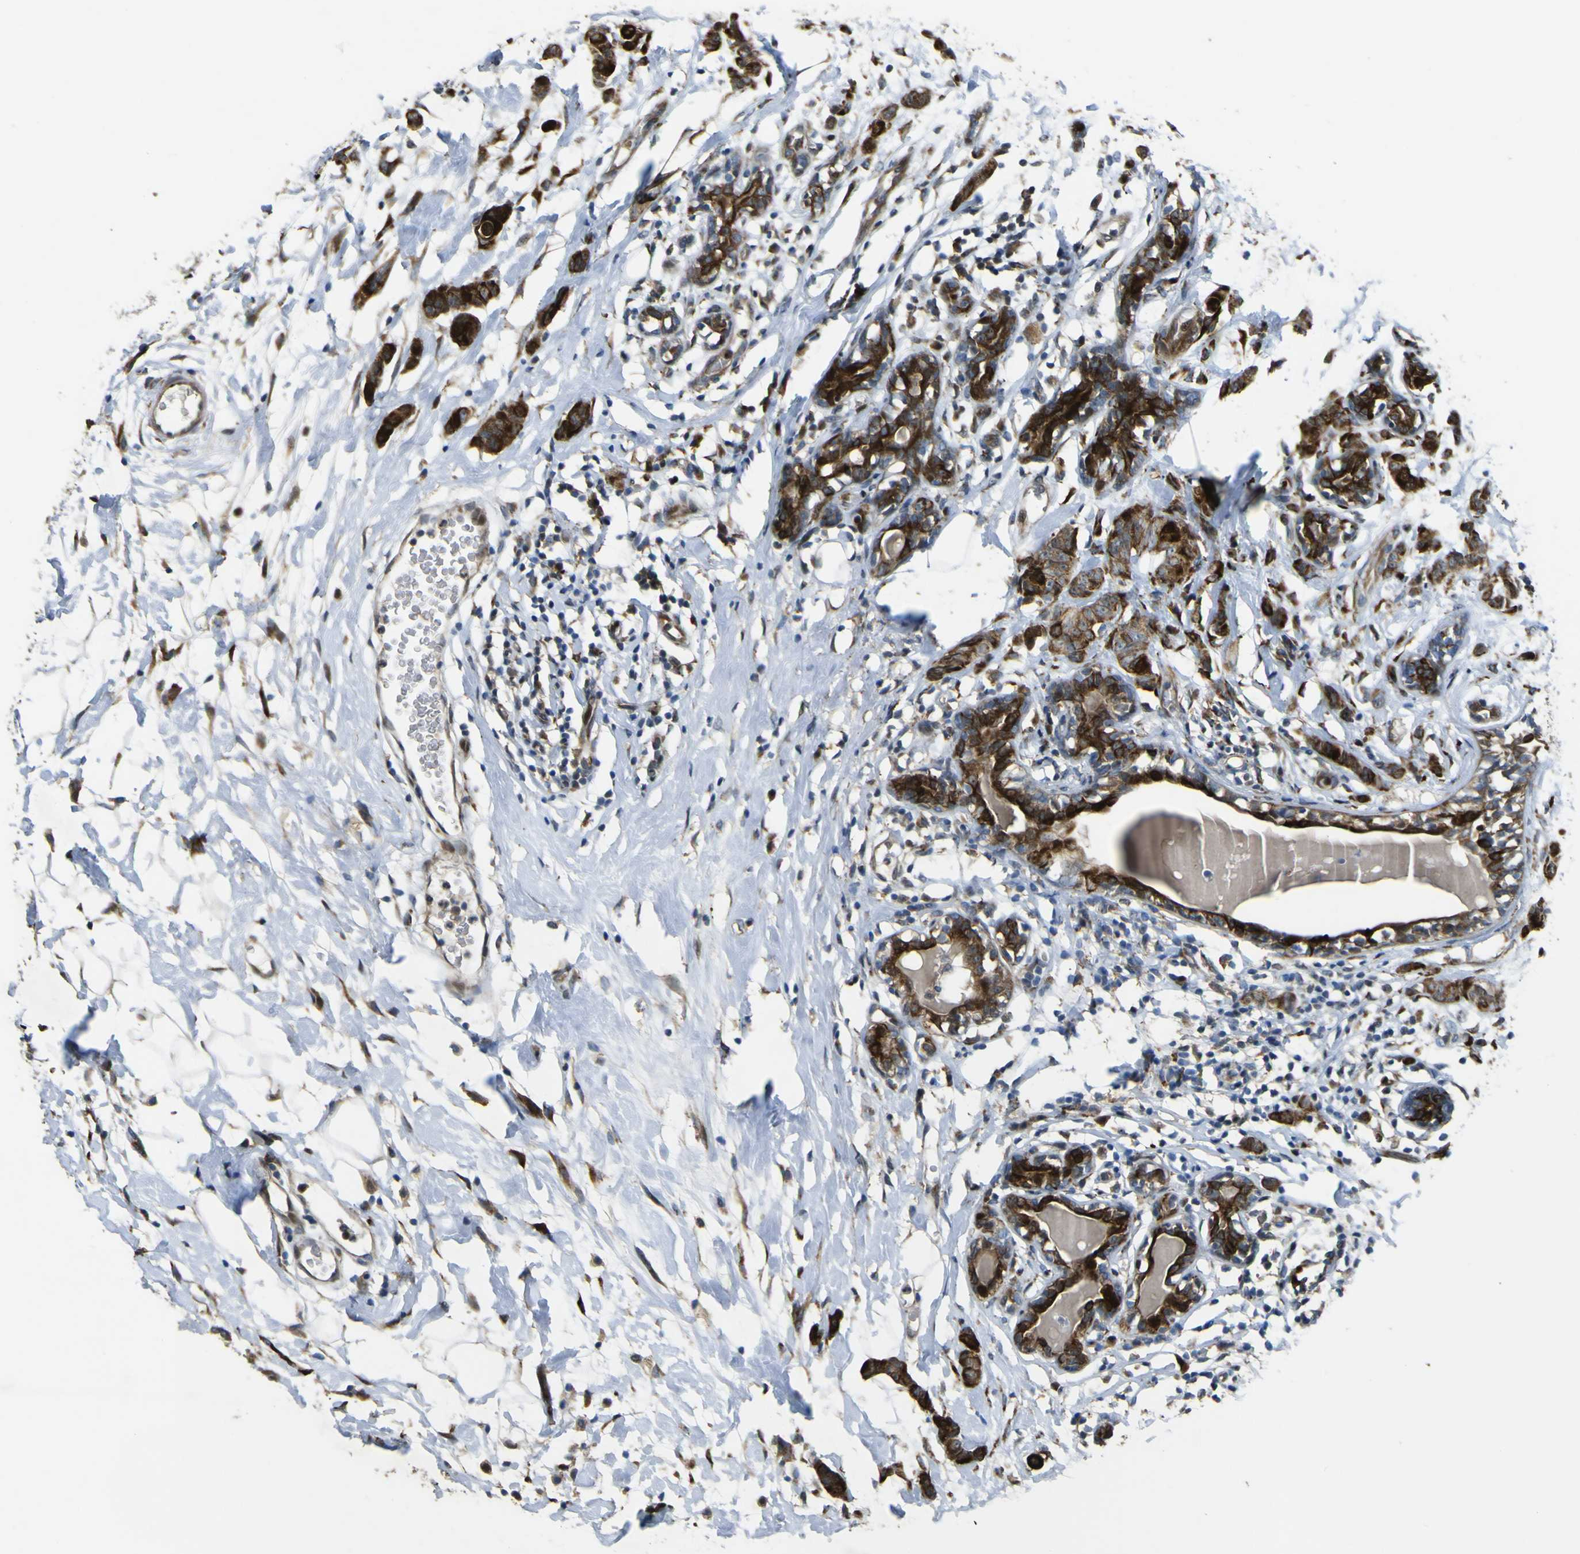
{"staining": {"intensity": "strong", "quantity": ">75%", "location": "cytoplasmic/membranous"}, "tissue": "breast cancer", "cell_type": "Tumor cells", "image_type": "cancer", "snomed": [{"axis": "morphology", "description": "Normal tissue, NOS"}, {"axis": "morphology", "description": "Duct carcinoma"}, {"axis": "topography", "description": "Breast"}], "caption": "A histopathology image showing strong cytoplasmic/membranous expression in approximately >75% of tumor cells in breast intraductal carcinoma, as visualized by brown immunohistochemical staining.", "gene": "LBHD1", "patient": {"sex": "female", "age": 40}}